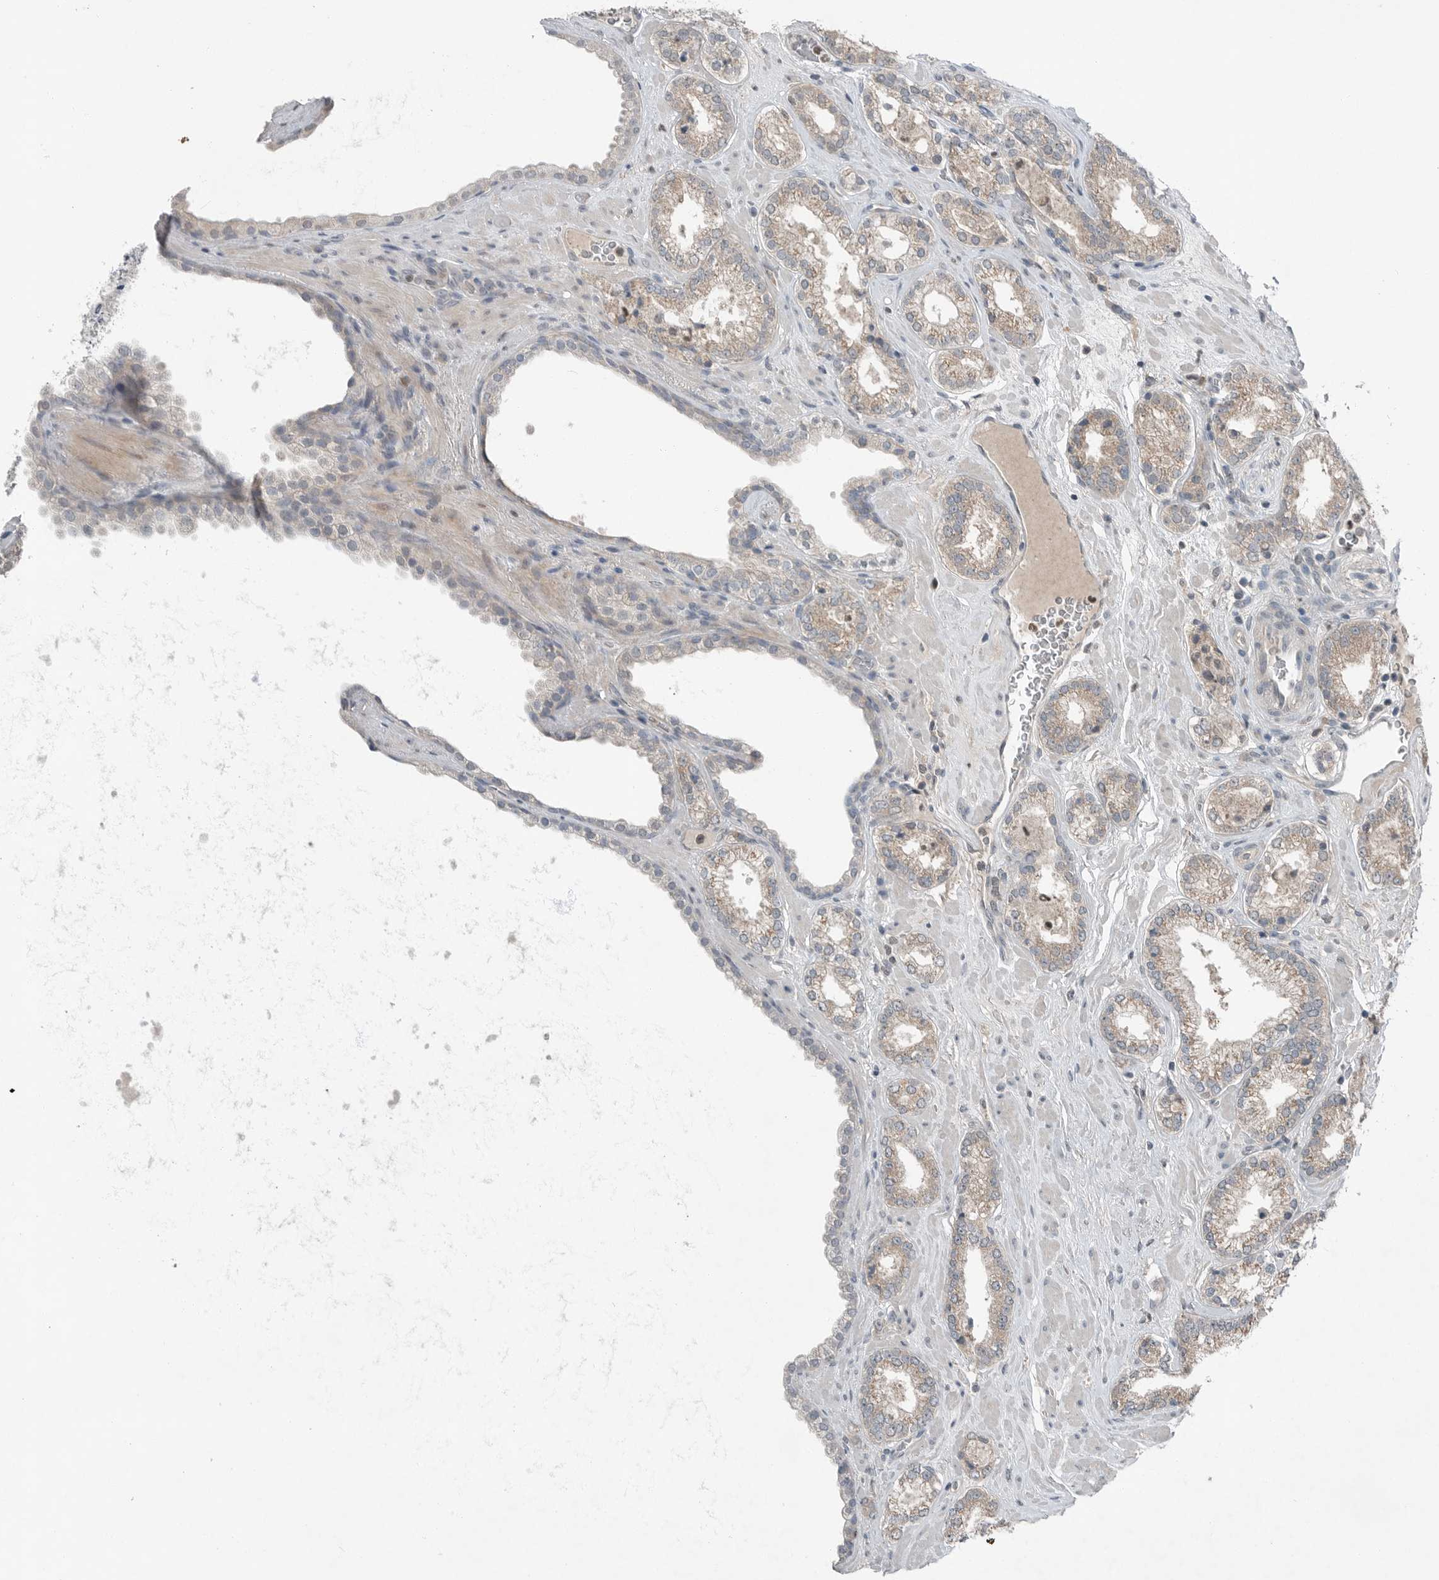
{"staining": {"intensity": "weak", "quantity": "<25%", "location": "cytoplasmic/membranous"}, "tissue": "prostate cancer", "cell_type": "Tumor cells", "image_type": "cancer", "snomed": [{"axis": "morphology", "description": "Adenocarcinoma, Low grade"}, {"axis": "topography", "description": "Prostate"}], "caption": "DAB immunohistochemical staining of human adenocarcinoma (low-grade) (prostate) demonstrates no significant expression in tumor cells. (Brightfield microscopy of DAB IHC at high magnification).", "gene": "MFAP3L", "patient": {"sex": "male", "age": 62}}